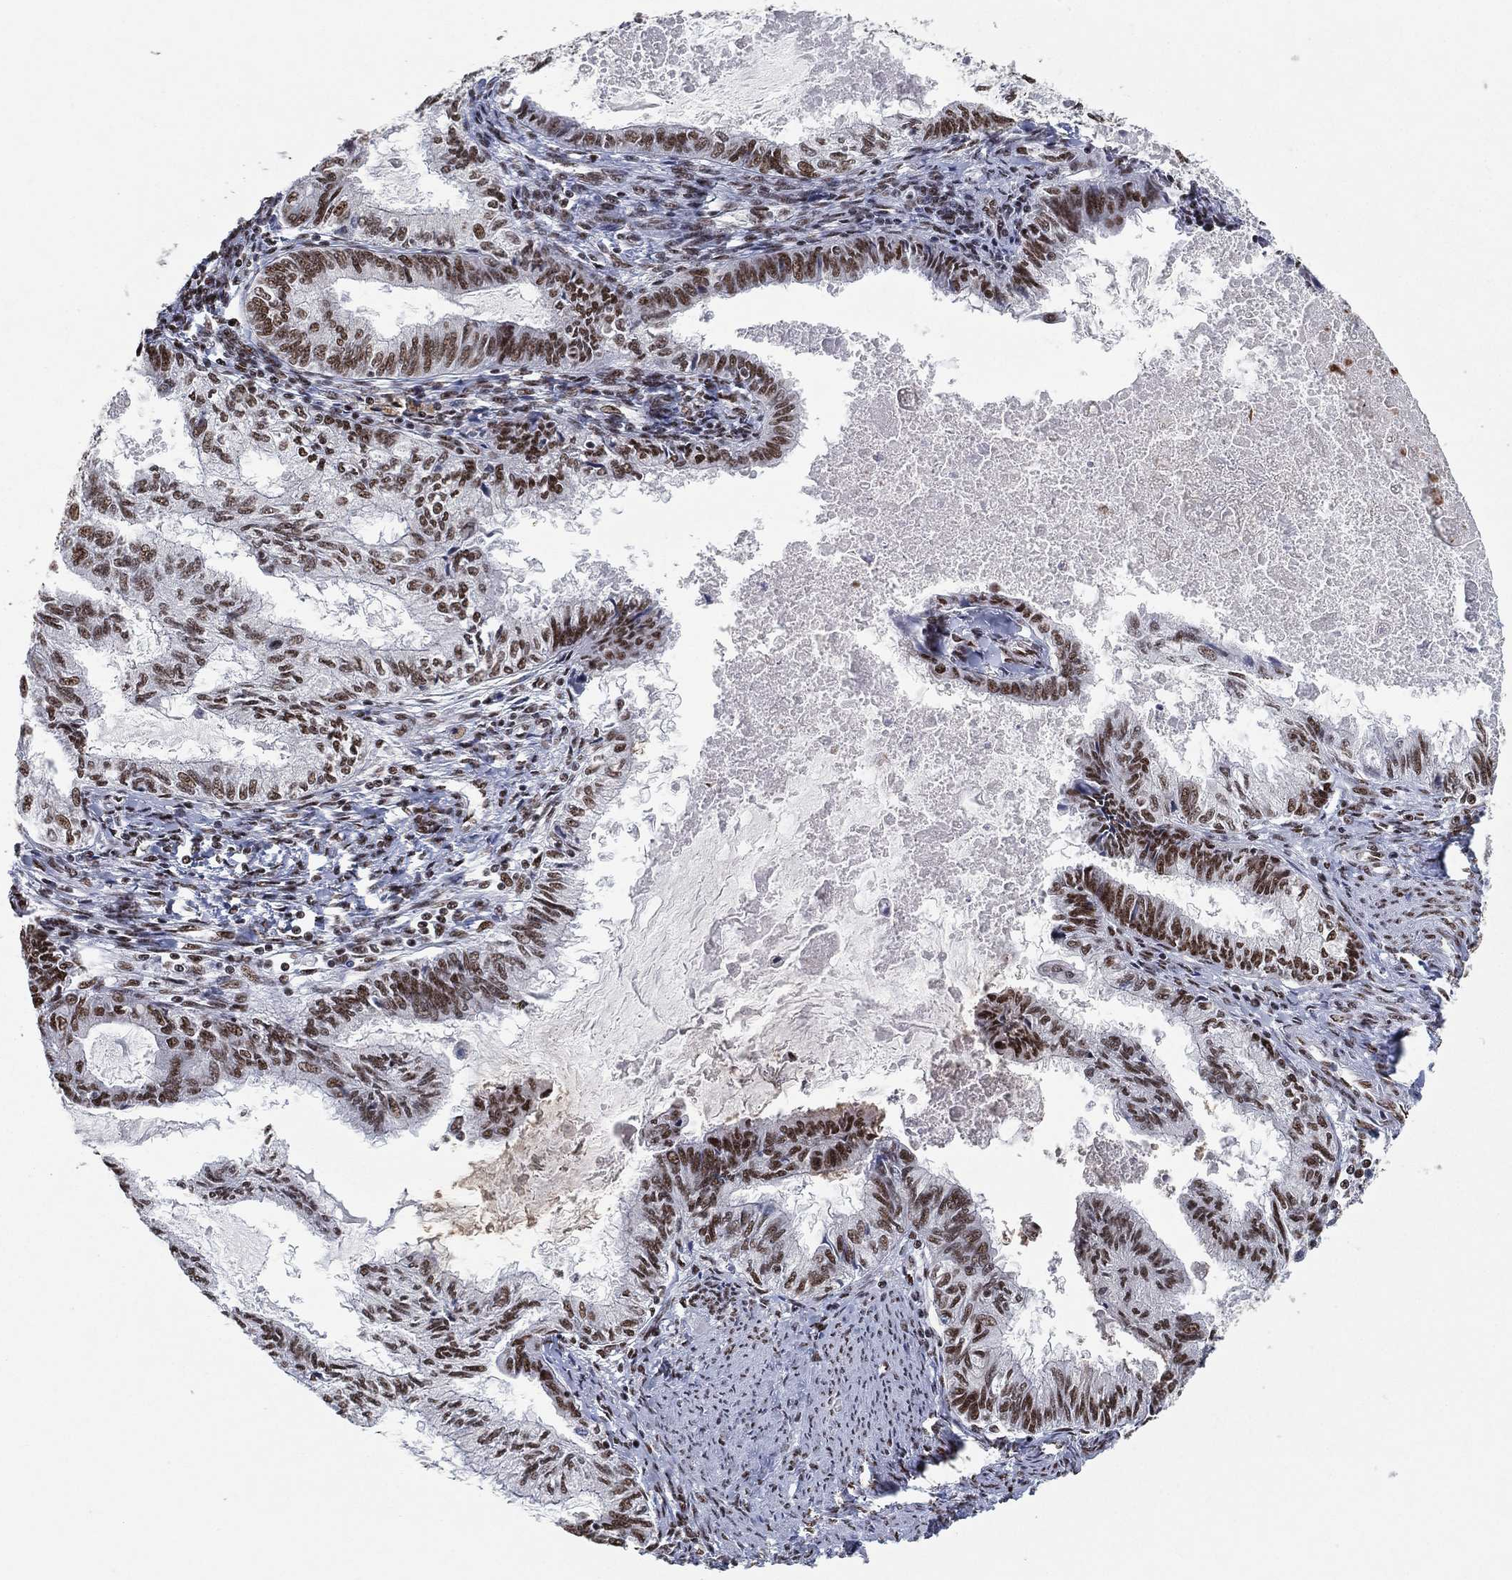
{"staining": {"intensity": "moderate", "quantity": ">75%", "location": "nuclear"}, "tissue": "endometrial cancer", "cell_type": "Tumor cells", "image_type": "cancer", "snomed": [{"axis": "morphology", "description": "Adenocarcinoma, NOS"}, {"axis": "topography", "description": "Endometrium"}], "caption": "DAB immunohistochemical staining of human endometrial cancer shows moderate nuclear protein expression in approximately >75% of tumor cells. (DAB = brown stain, brightfield microscopy at high magnification).", "gene": "DDX27", "patient": {"sex": "female", "age": 86}}